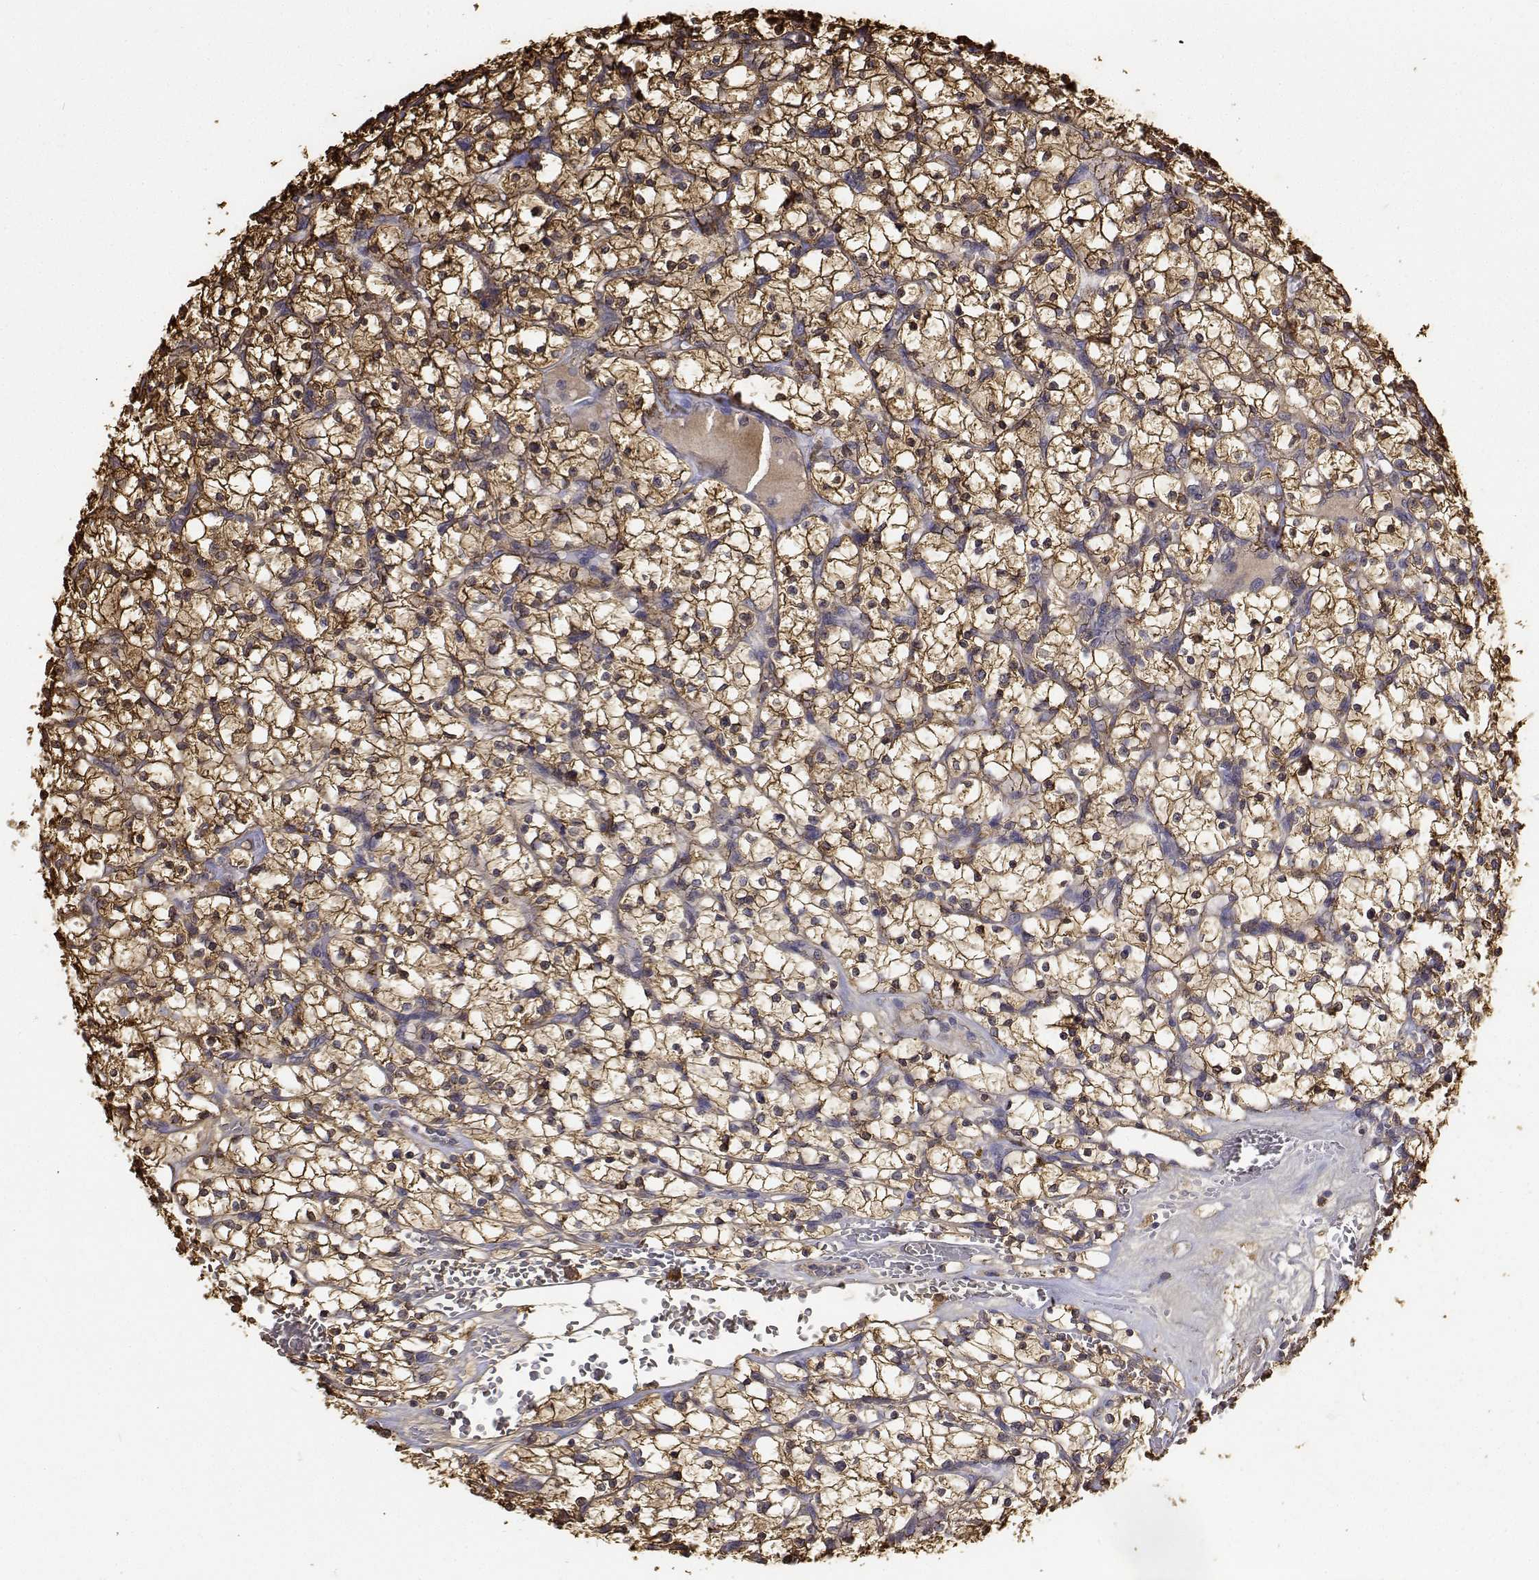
{"staining": {"intensity": "strong", "quantity": ">75%", "location": "cytoplasmic/membranous,nuclear"}, "tissue": "renal cancer", "cell_type": "Tumor cells", "image_type": "cancer", "snomed": [{"axis": "morphology", "description": "Adenocarcinoma, NOS"}, {"axis": "topography", "description": "Kidney"}], "caption": "This image exhibits adenocarcinoma (renal) stained with immunohistochemistry (IHC) to label a protein in brown. The cytoplasmic/membranous and nuclear of tumor cells show strong positivity for the protein. Nuclei are counter-stained blue.", "gene": "PCID2", "patient": {"sex": "female", "age": 64}}